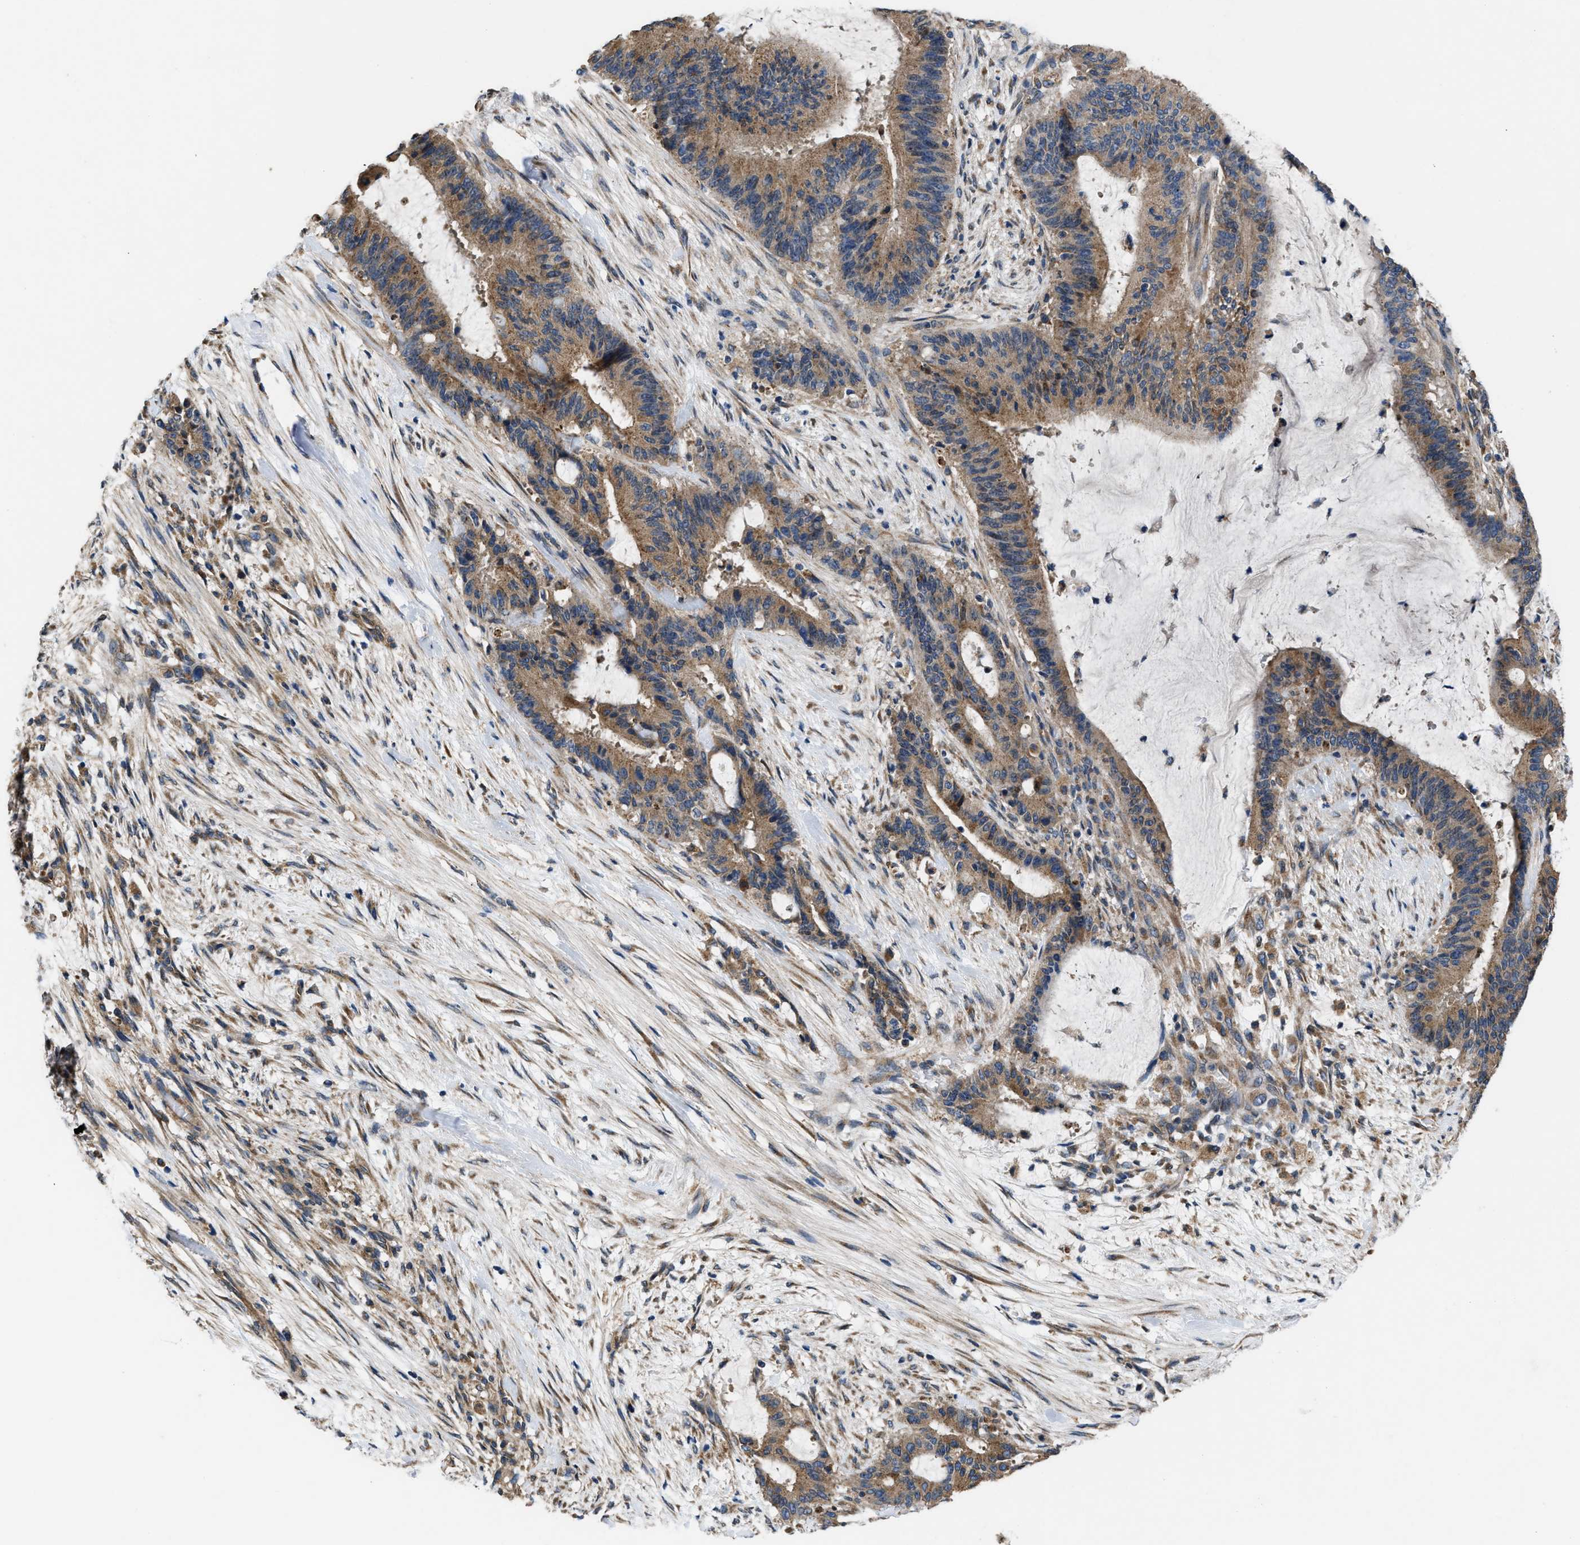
{"staining": {"intensity": "moderate", "quantity": ">75%", "location": "cytoplasmic/membranous"}, "tissue": "liver cancer", "cell_type": "Tumor cells", "image_type": "cancer", "snomed": [{"axis": "morphology", "description": "Normal tissue, NOS"}, {"axis": "morphology", "description": "Cholangiocarcinoma"}, {"axis": "topography", "description": "Liver"}, {"axis": "topography", "description": "Peripheral nerve tissue"}], "caption": "This is a histology image of immunohistochemistry staining of liver cholangiocarcinoma, which shows moderate expression in the cytoplasmic/membranous of tumor cells.", "gene": "CEP128", "patient": {"sex": "female", "age": 73}}